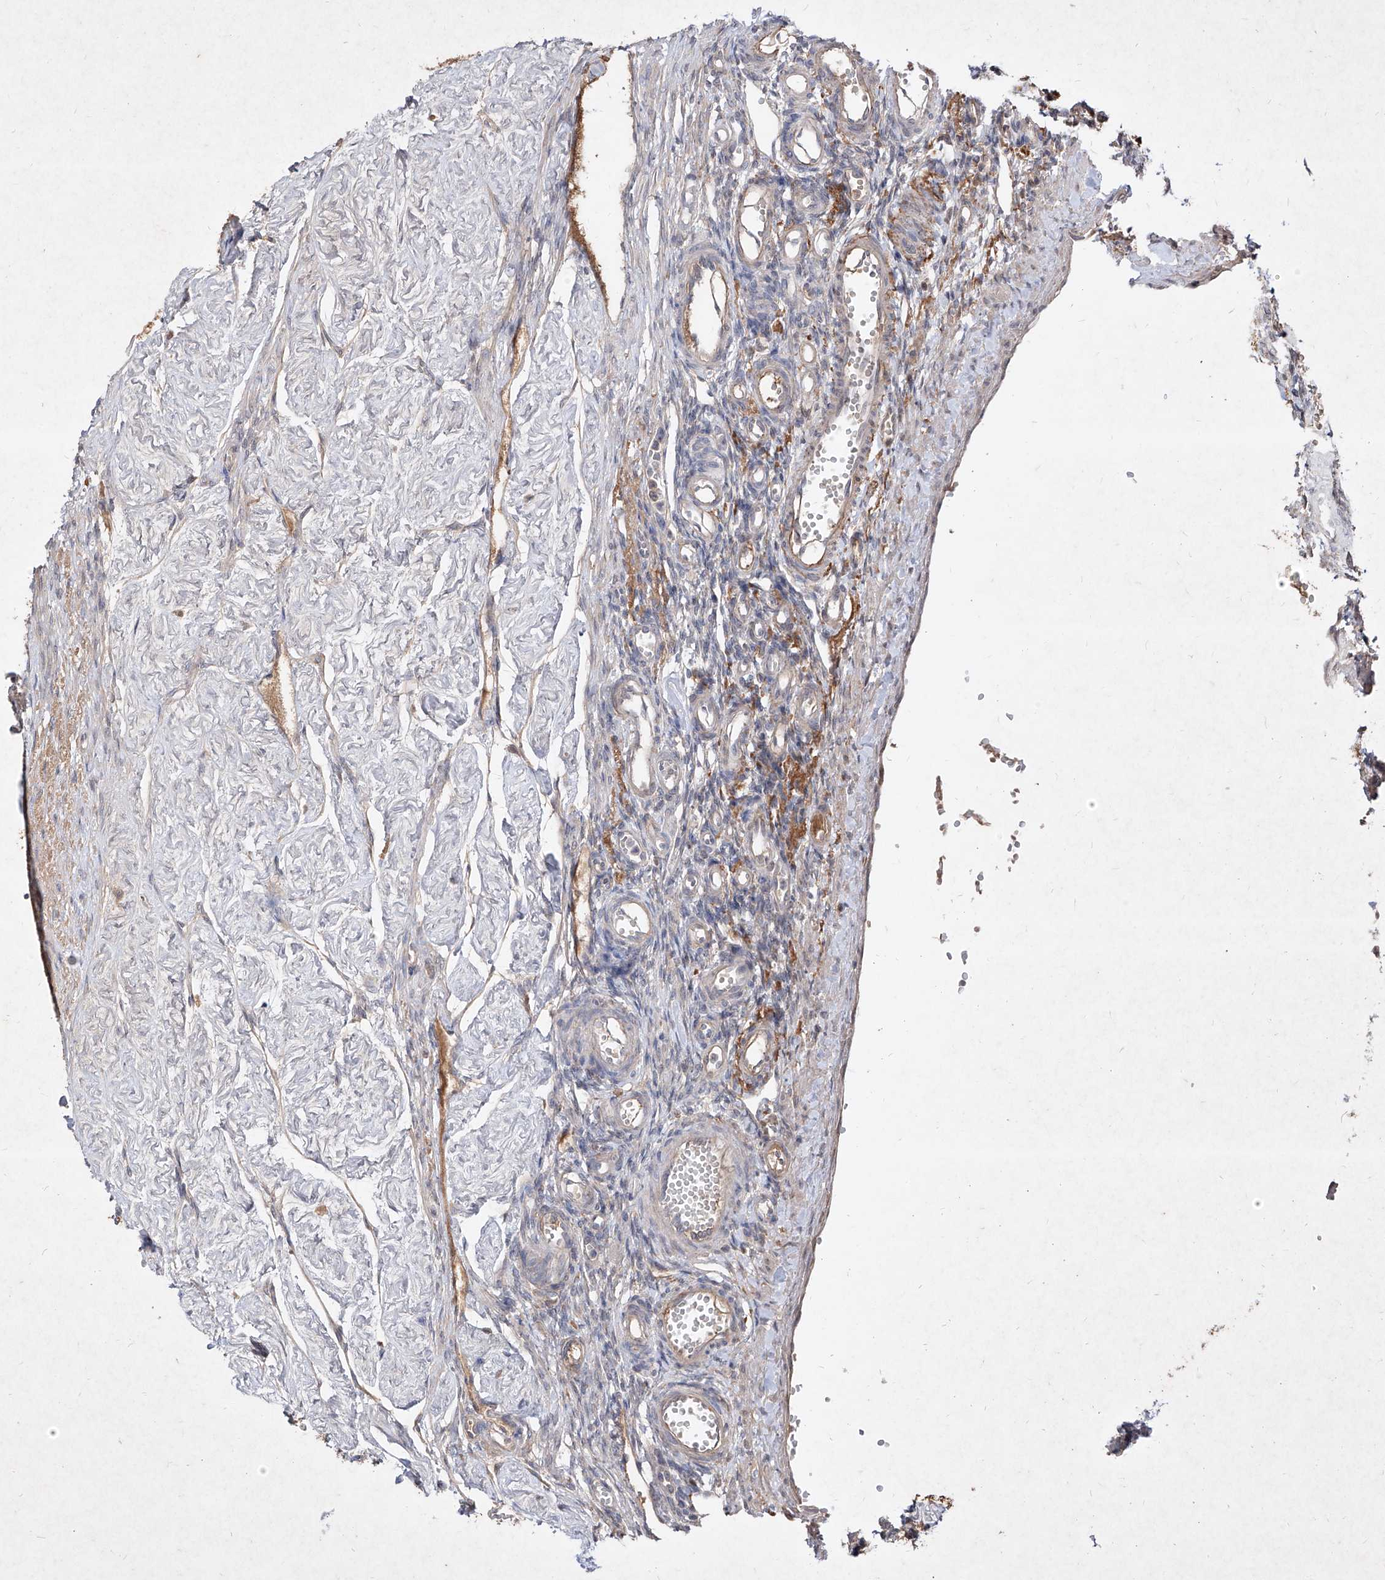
{"staining": {"intensity": "negative", "quantity": "none", "location": "none"}, "tissue": "ovary", "cell_type": "Ovarian stroma cells", "image_type": "normal", "snomed": [{"axis": "morphology", "description": "Normal tissue, NOS"}, {"axis": "morphology", "description": "Cyst, NOS"}, {"axis": "topography", "description": "Ovary"}], "caption": "IHC histopathology image of normal ovary: human ovary stained with DAB displays no significant protein positivity in ovarian stroma cells.", "gene": "C4A", "patient": {"sex": "female", "age": 33}}